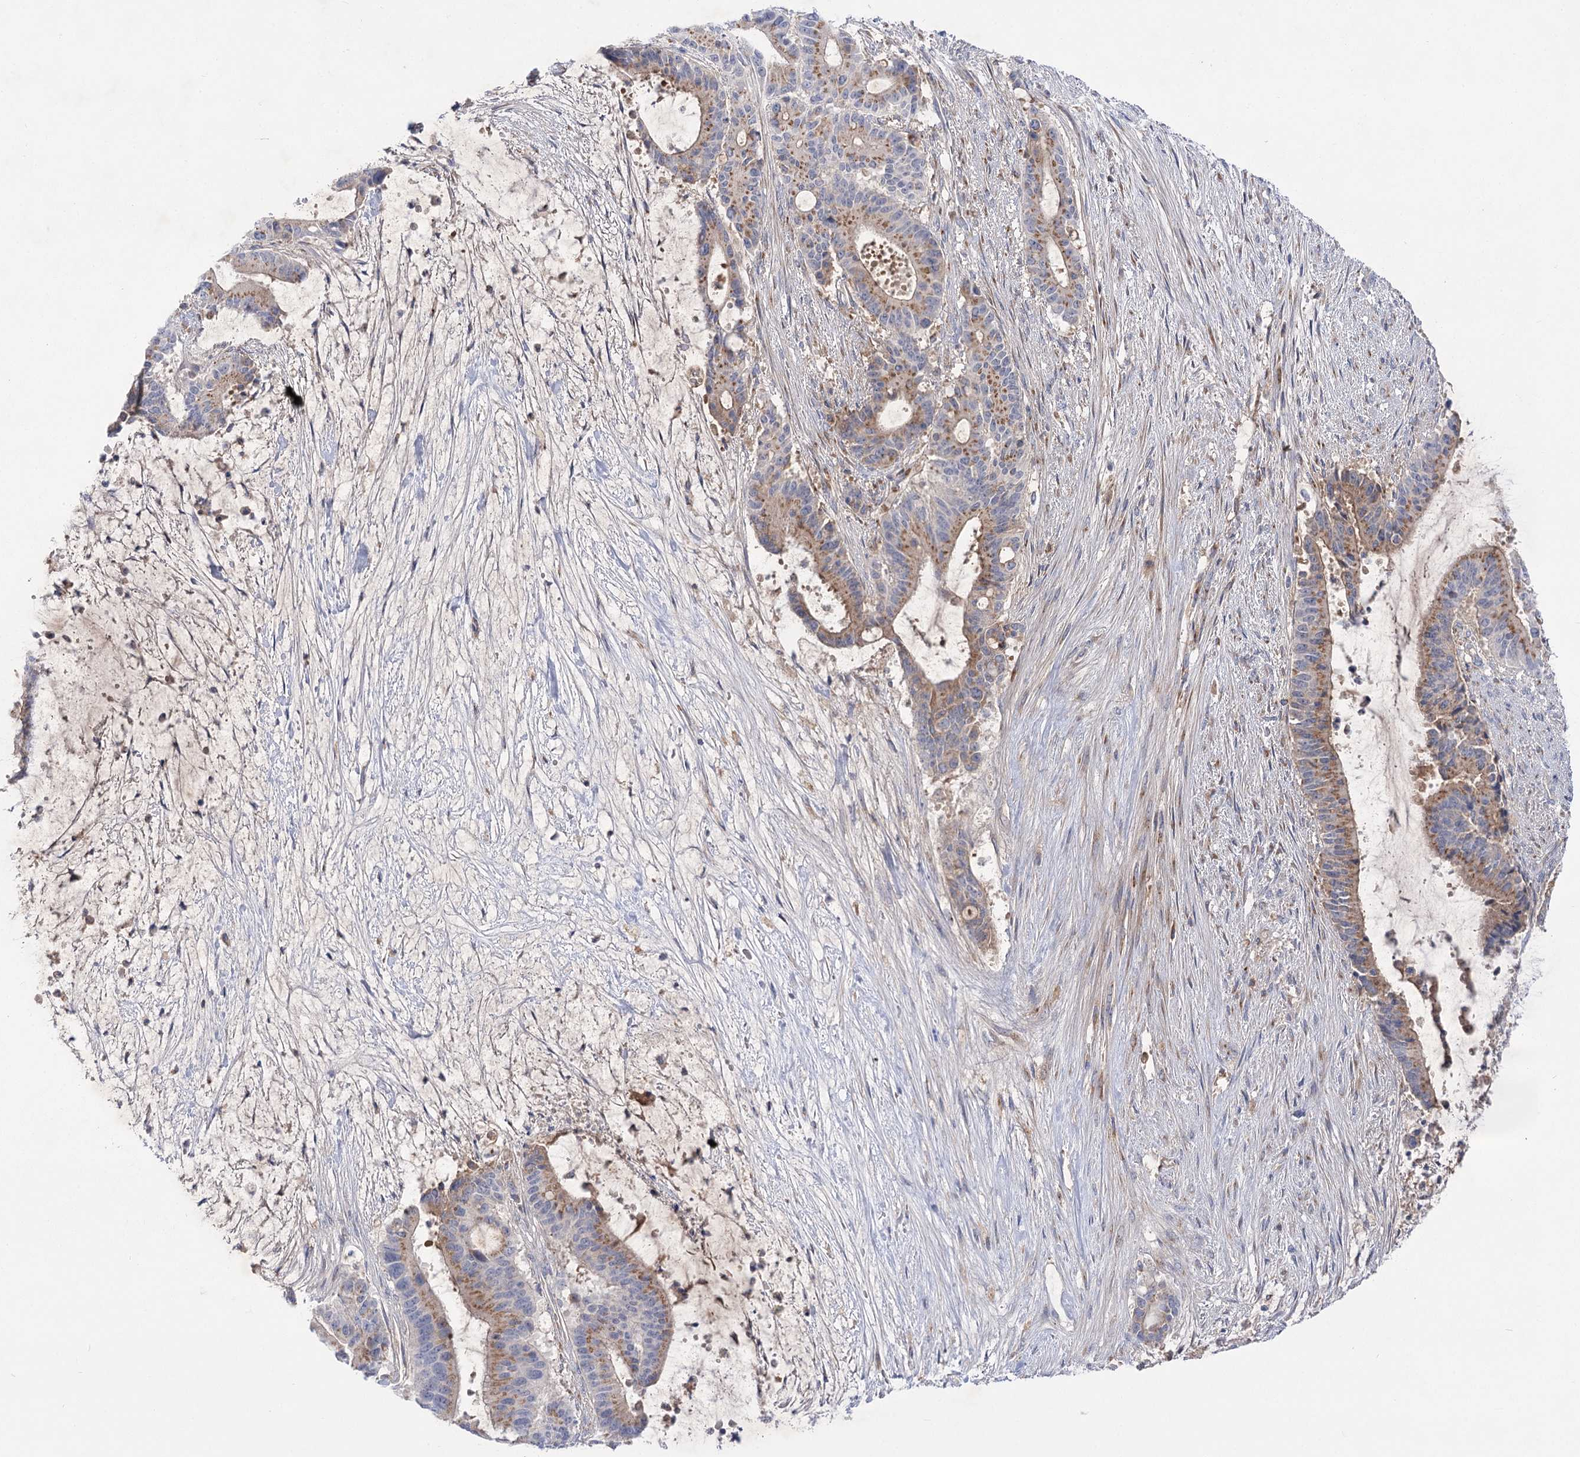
{"staining": {"intensity": "moderate", "quantity": ">75%", "location": "cytoplasmic/membranous"}, "tissue": "liver cancer", "cell_type": "Tumor cells", "image_type": "cancer", "snomed": [{"axis": "morphology", "description": "Normal tissue, NOS"}, {"axis": "morphology", "description": "Cholangiocarcinoma"}, {"axis": "topography", "description": "Liver"}, {"axis": "topography", "description": "Peripheral nerve tissue"}], "caption": "An IHC histopathology image of neoplastic tissue is shown. Protein staining in brown labels moderate cytoplasmic/membranous positivity in cholangiocarcinoma (liver) within tumor cells.", "gene": "GBF1", "patient": {"sex": "female", "age": 73}}